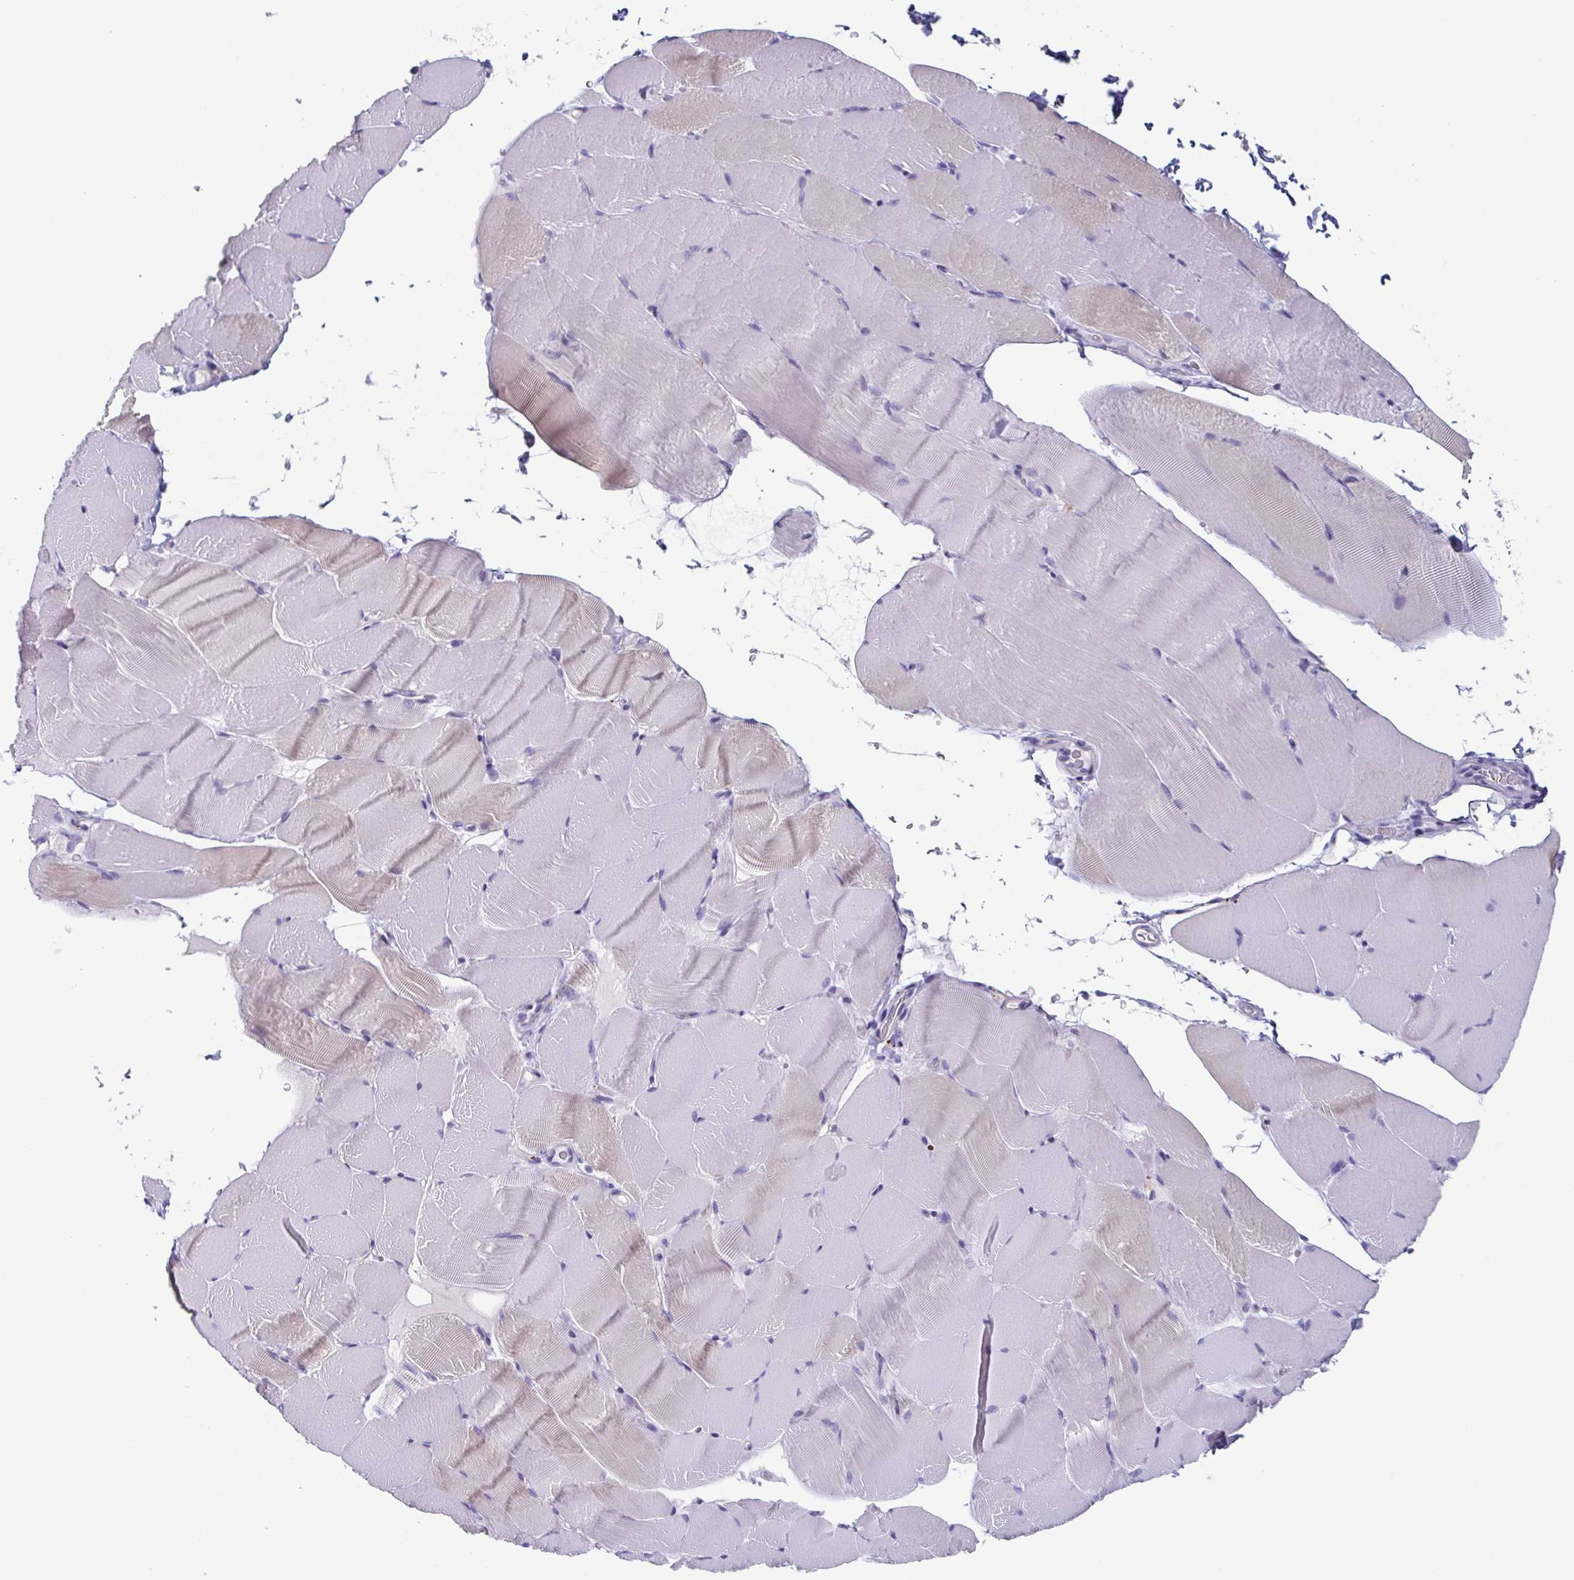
{"staining": {"intensity": "negative", "quantity": "none", "location": "none"}, "tissue": "skeletal muscle", "cell_type": "Myocytes", "image_type": "normal", "snomed": [{"axis": "morphology", "description": "Normal tissue, NOS"}, {"axis": "topography", "description": "Skeletal muscle"}], "caption": "The image exhibits no significant expression in myocytes of skeletal muscle.", "gene": "LYRM2", "patient": {"sex": "female", "age": 37}}